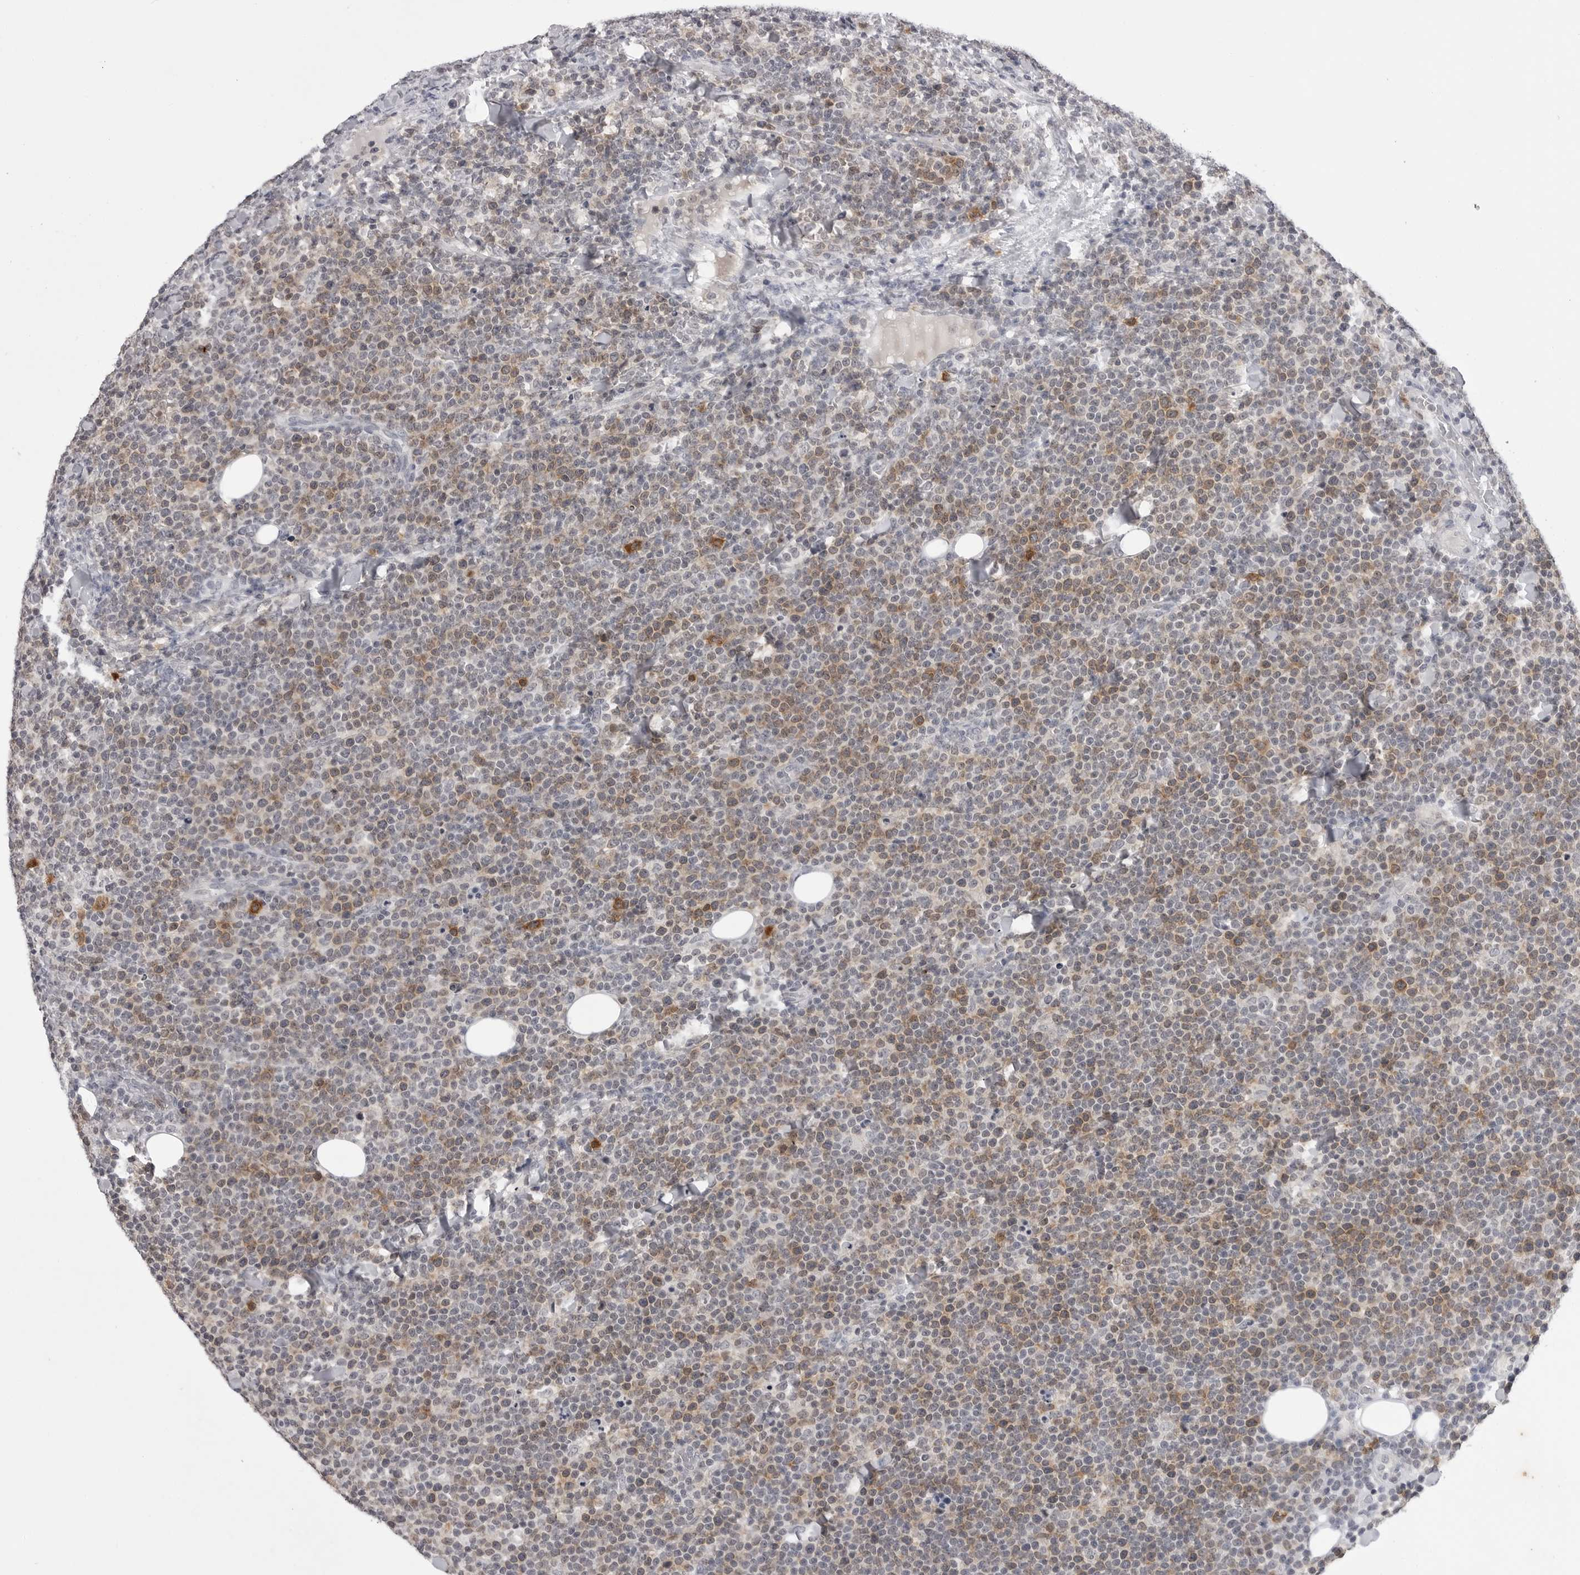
{"staining": {"intensity": "weak", "quantity": "25%-75%", "location": "cytoplasmic/membranous"}, "tissue": "lymphoma", "cell_type": "Tumor cells", "image_type": "cancer", "snomed": [{"axis": "morphology", "description": "Malignant lymphoma, non-Hodgkin's type, High grade"}, {"axis": "topography", "description": "Lymph node"}], "caption": "A histopathology image of malignant lymphoma, non-Hodgkin's type (high-grade) stained for a protein demonstrates weak cytoplasmic/membranous brown staining in tumor cells. The staining was performed using DAB, with brown indicating positive protein expression. Nuclei are stained blue with hematoxylin.", "gene": "RRM1", "patient": {"sex": "male", "age": 61}}